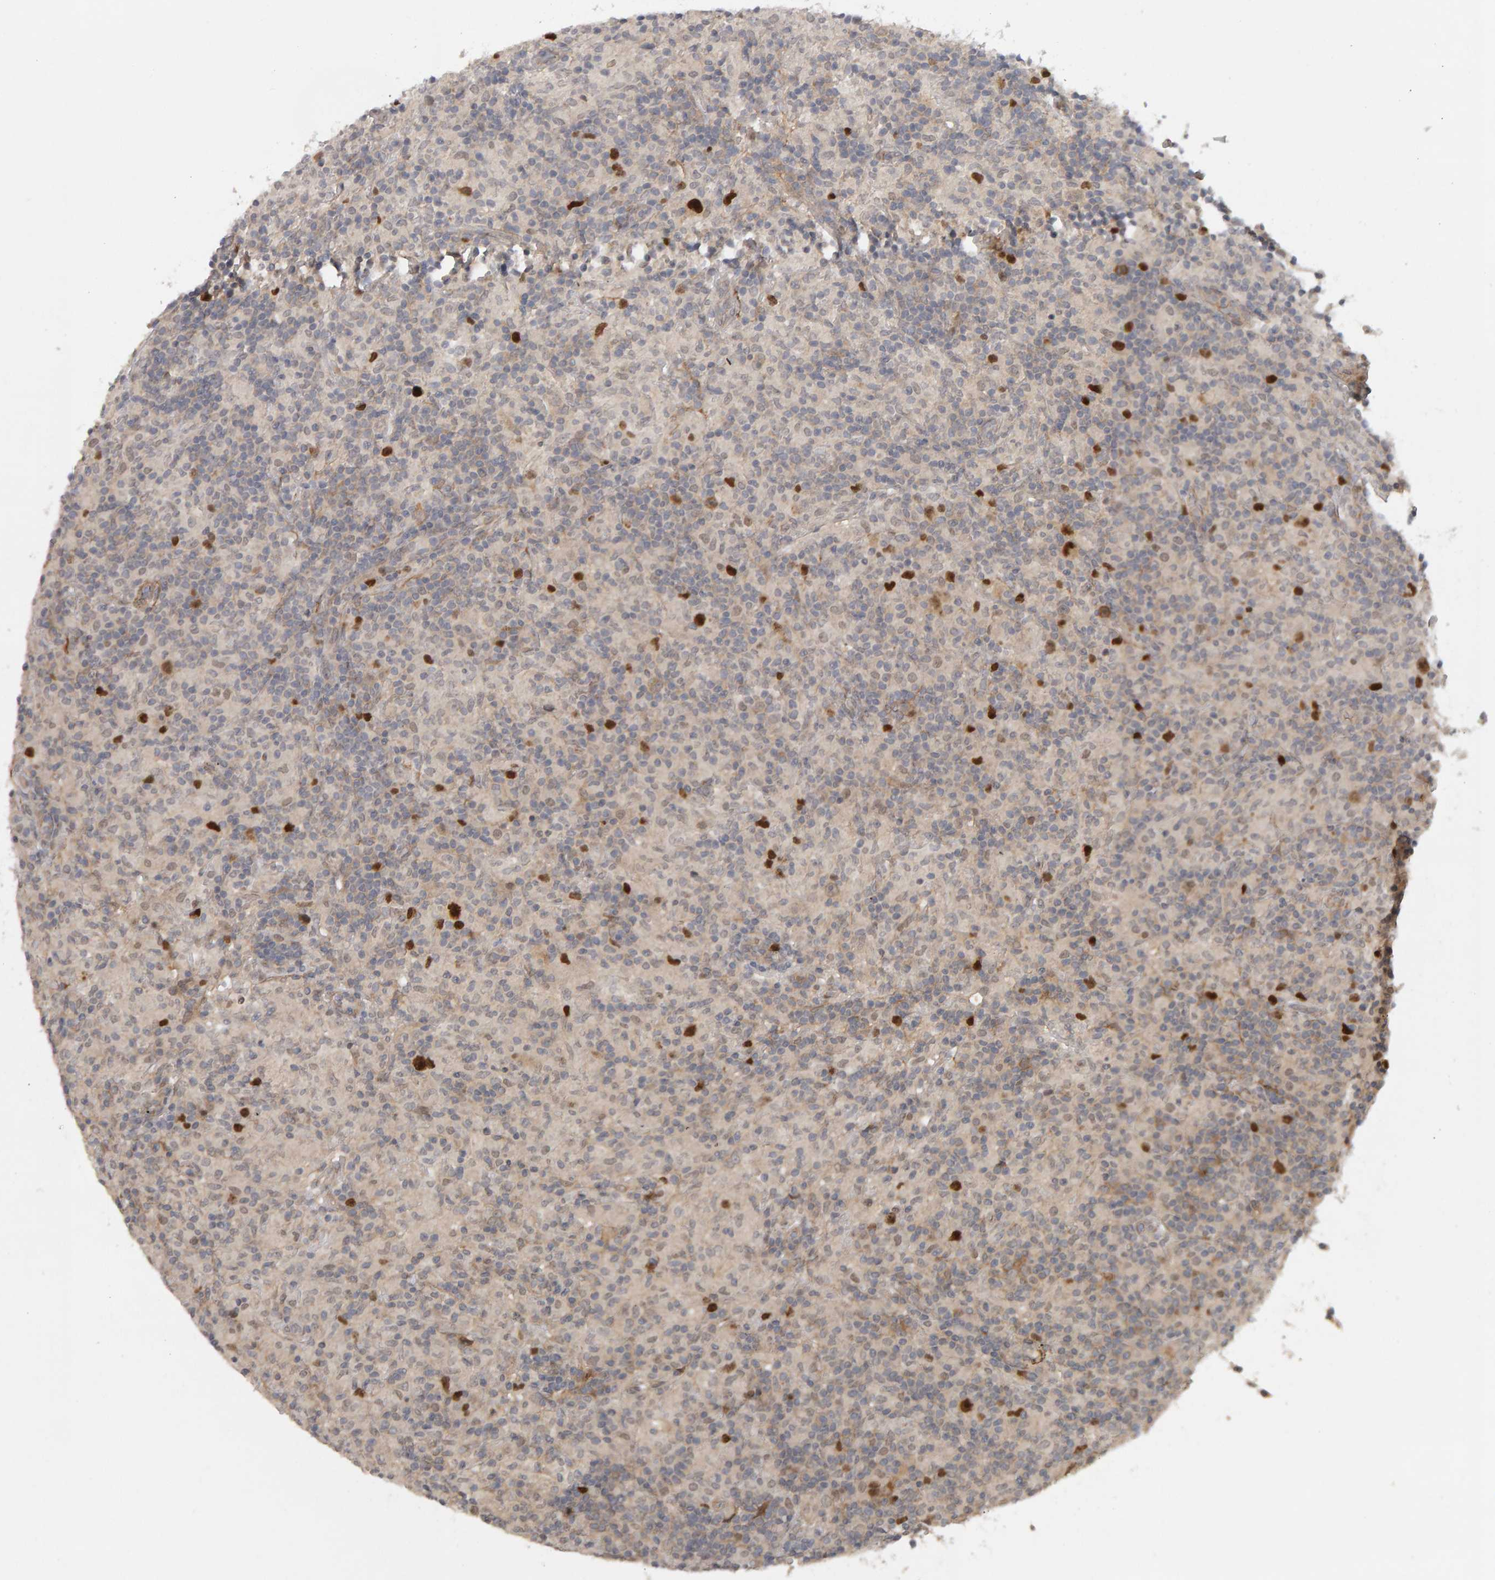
{"staining": {"intensity": "strong", "quantity": "25%-75%", "location": "cytoplasmic/membranous,nuclear"}, "tissue": "lymphoma", "cell_type": "Tumor cells", "image_type": "cancer", "snomed": [{"axis": "morphology", "description": "Hodgkin's disease, NOS"}, {"axis": "topography", "description": "Lymph node"}], "caption": "Lymphoma tissue shows strong cytoplasmic/membranous and nuclear expression in approximately 25%-75% of tumor cells (brown staining indicates protein expression, while blue staining denotes nuclei).", "gene": "CDCA5", "patient": {"sex": "male", "age": 70}}